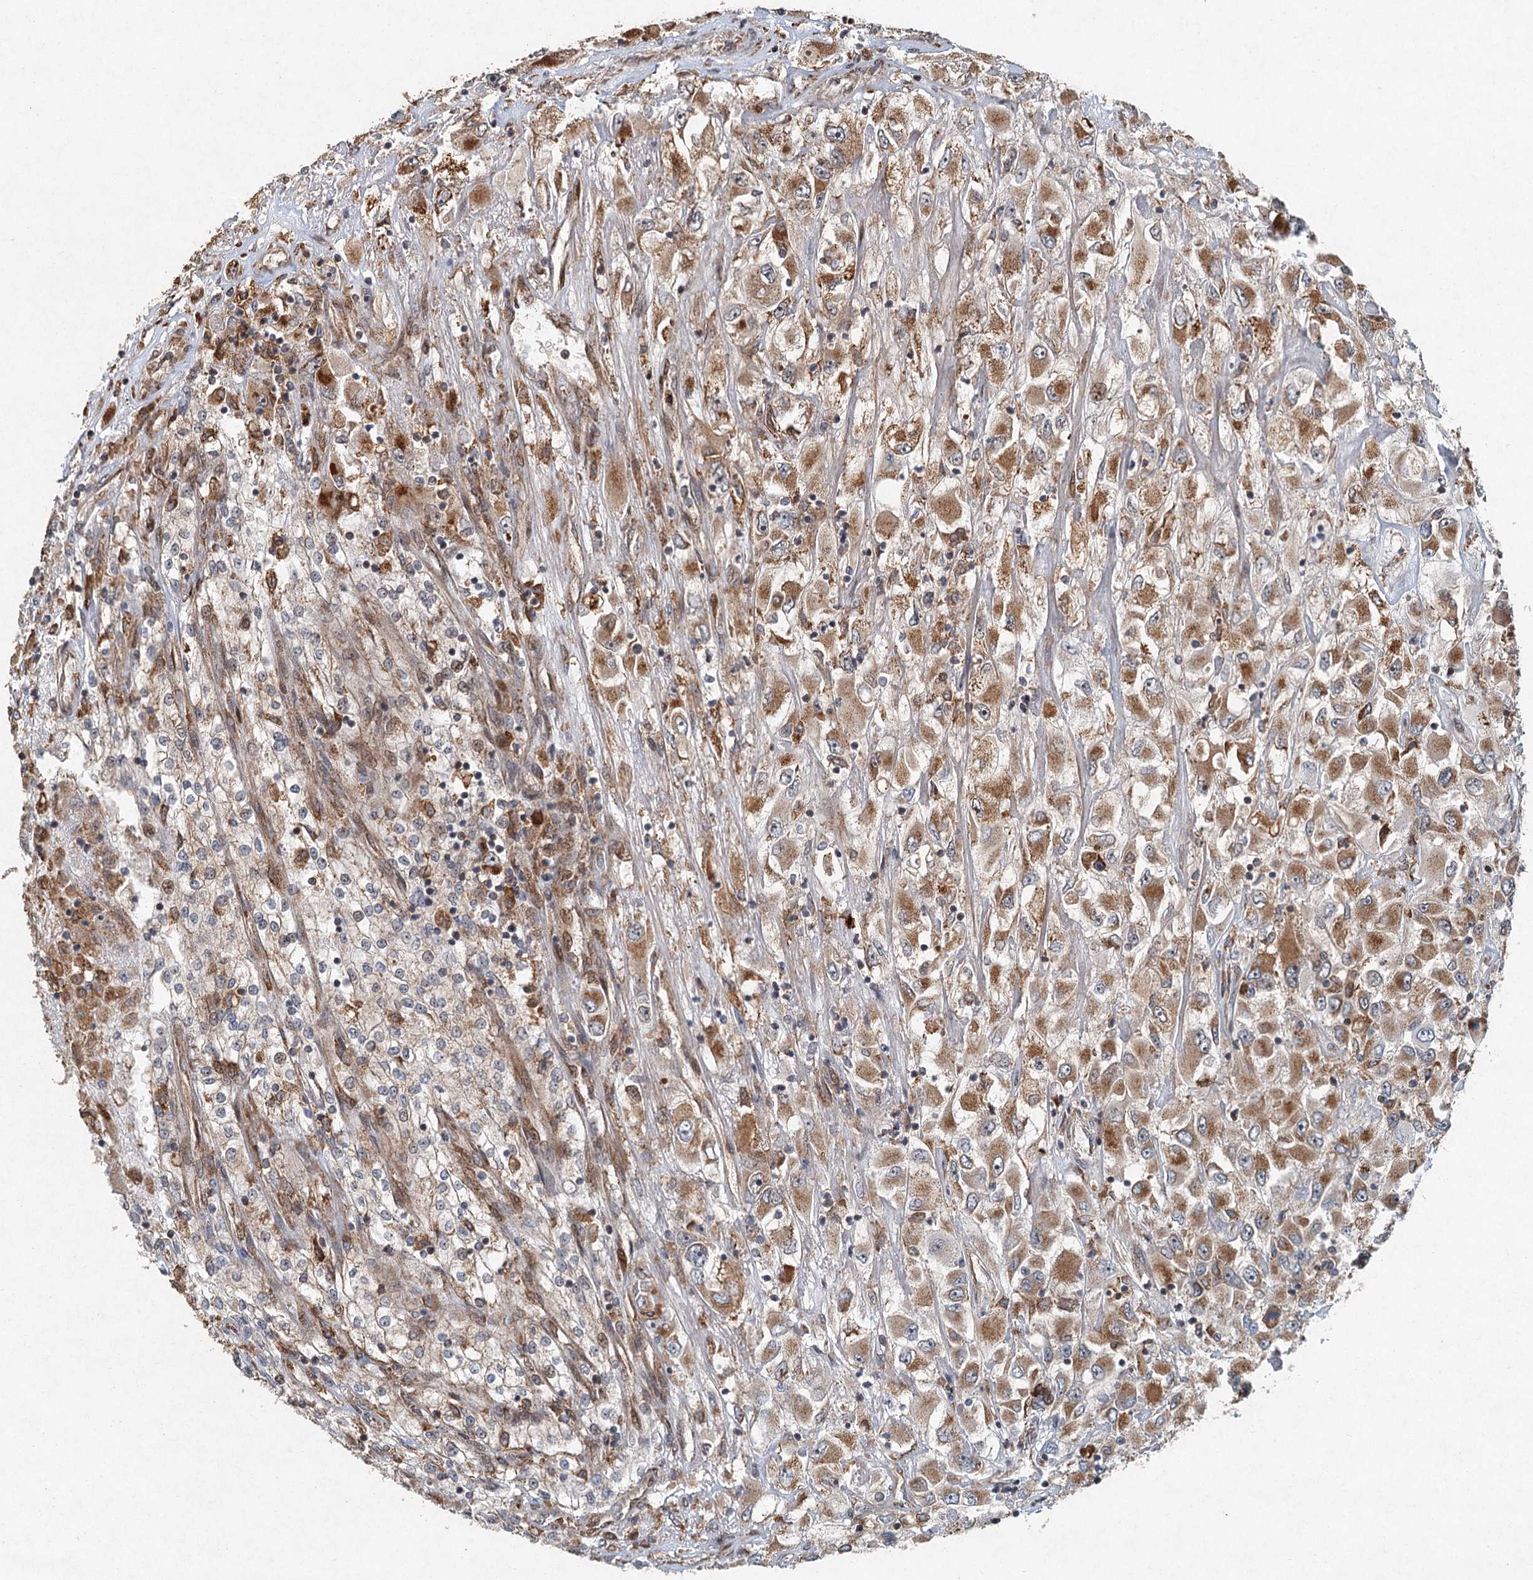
{"staining": {"intensity": "moderate", "quantity": ">75%", "location": "cytoplasmic/membranous"}, "tissue": "renal cancer", "cell_type": "Tumor cells", "image_type": "cancer", "snomed": [{"axis": "morphology", "description": "Adenocarcinoma, NOS"}, {"axis": "topography", "description": "Kidney"}], "caption": "A medium amount of moderate cytoplasmic/membranous positivity is seen in approximately >75% of tumor cells in renal cancer (adenocarcinoma) tissue. The protein is shown in brown color, while the nuclei are stained blue.", "gene": "SRPX2", "patient": {"sex": "female", "age": 52}}